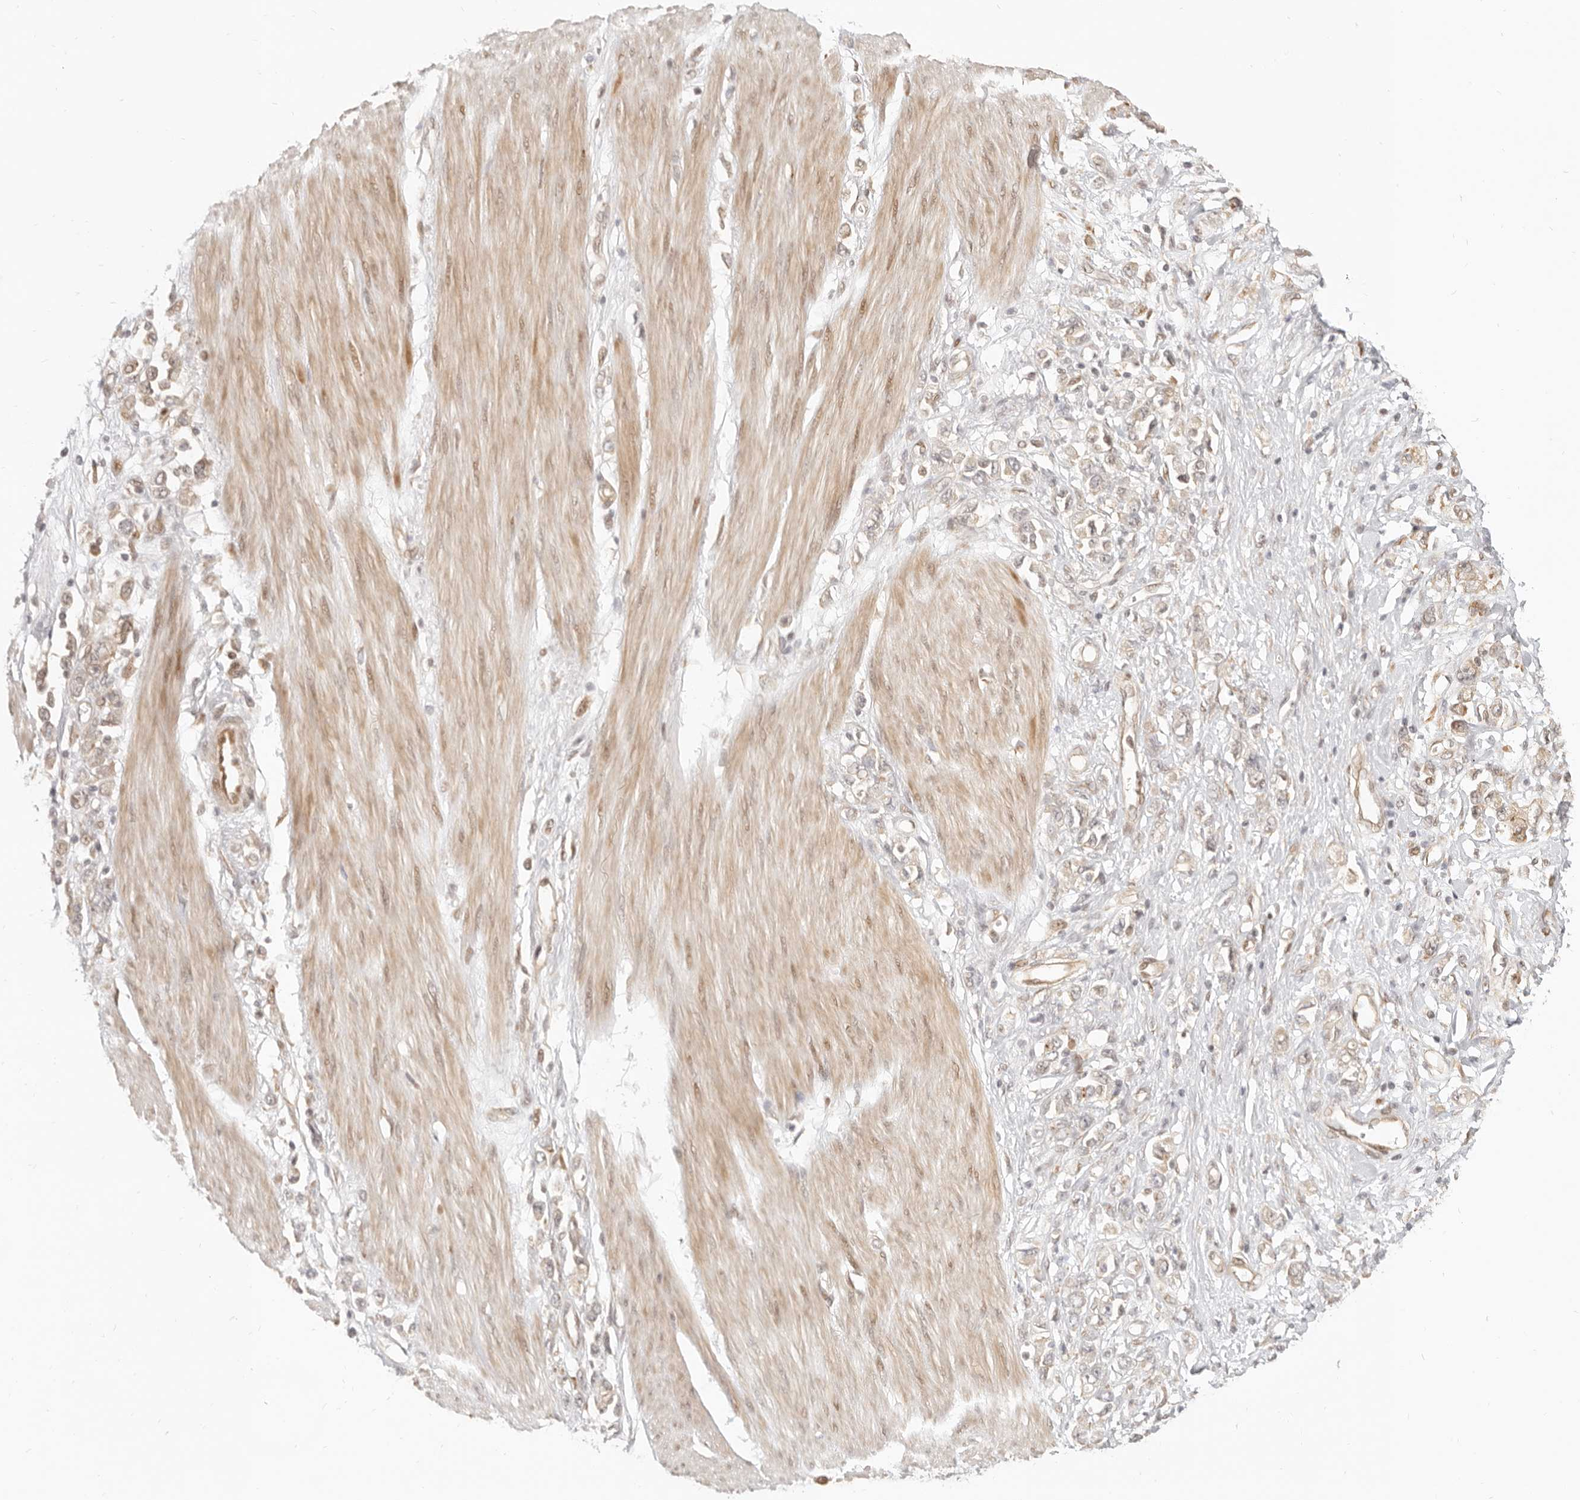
{"staining": {"intensity": "weak", "quantity": "25%-75%", "location": "cytoplasmic/membranous"}, "tissue": "stomach cancer", "cell_type": "Tumor cells", "image_type": "cancer", "snomed": [{"axis": "morphology", "description": "Adenocarcinoma, NOS"}, {"axis": "topography", "description": "Stomach"}], "caption": "Immunohistochemical staining of stomach cancer exhibits weak cytoplasmic/membranous protein positivity in approximately 25%-75% of tumor cells. The protein of interest is shown in brown color, while the nuclei are stained blue.", "gene": "TUFT1", "patient": {"sex": "female", "age": 76}}